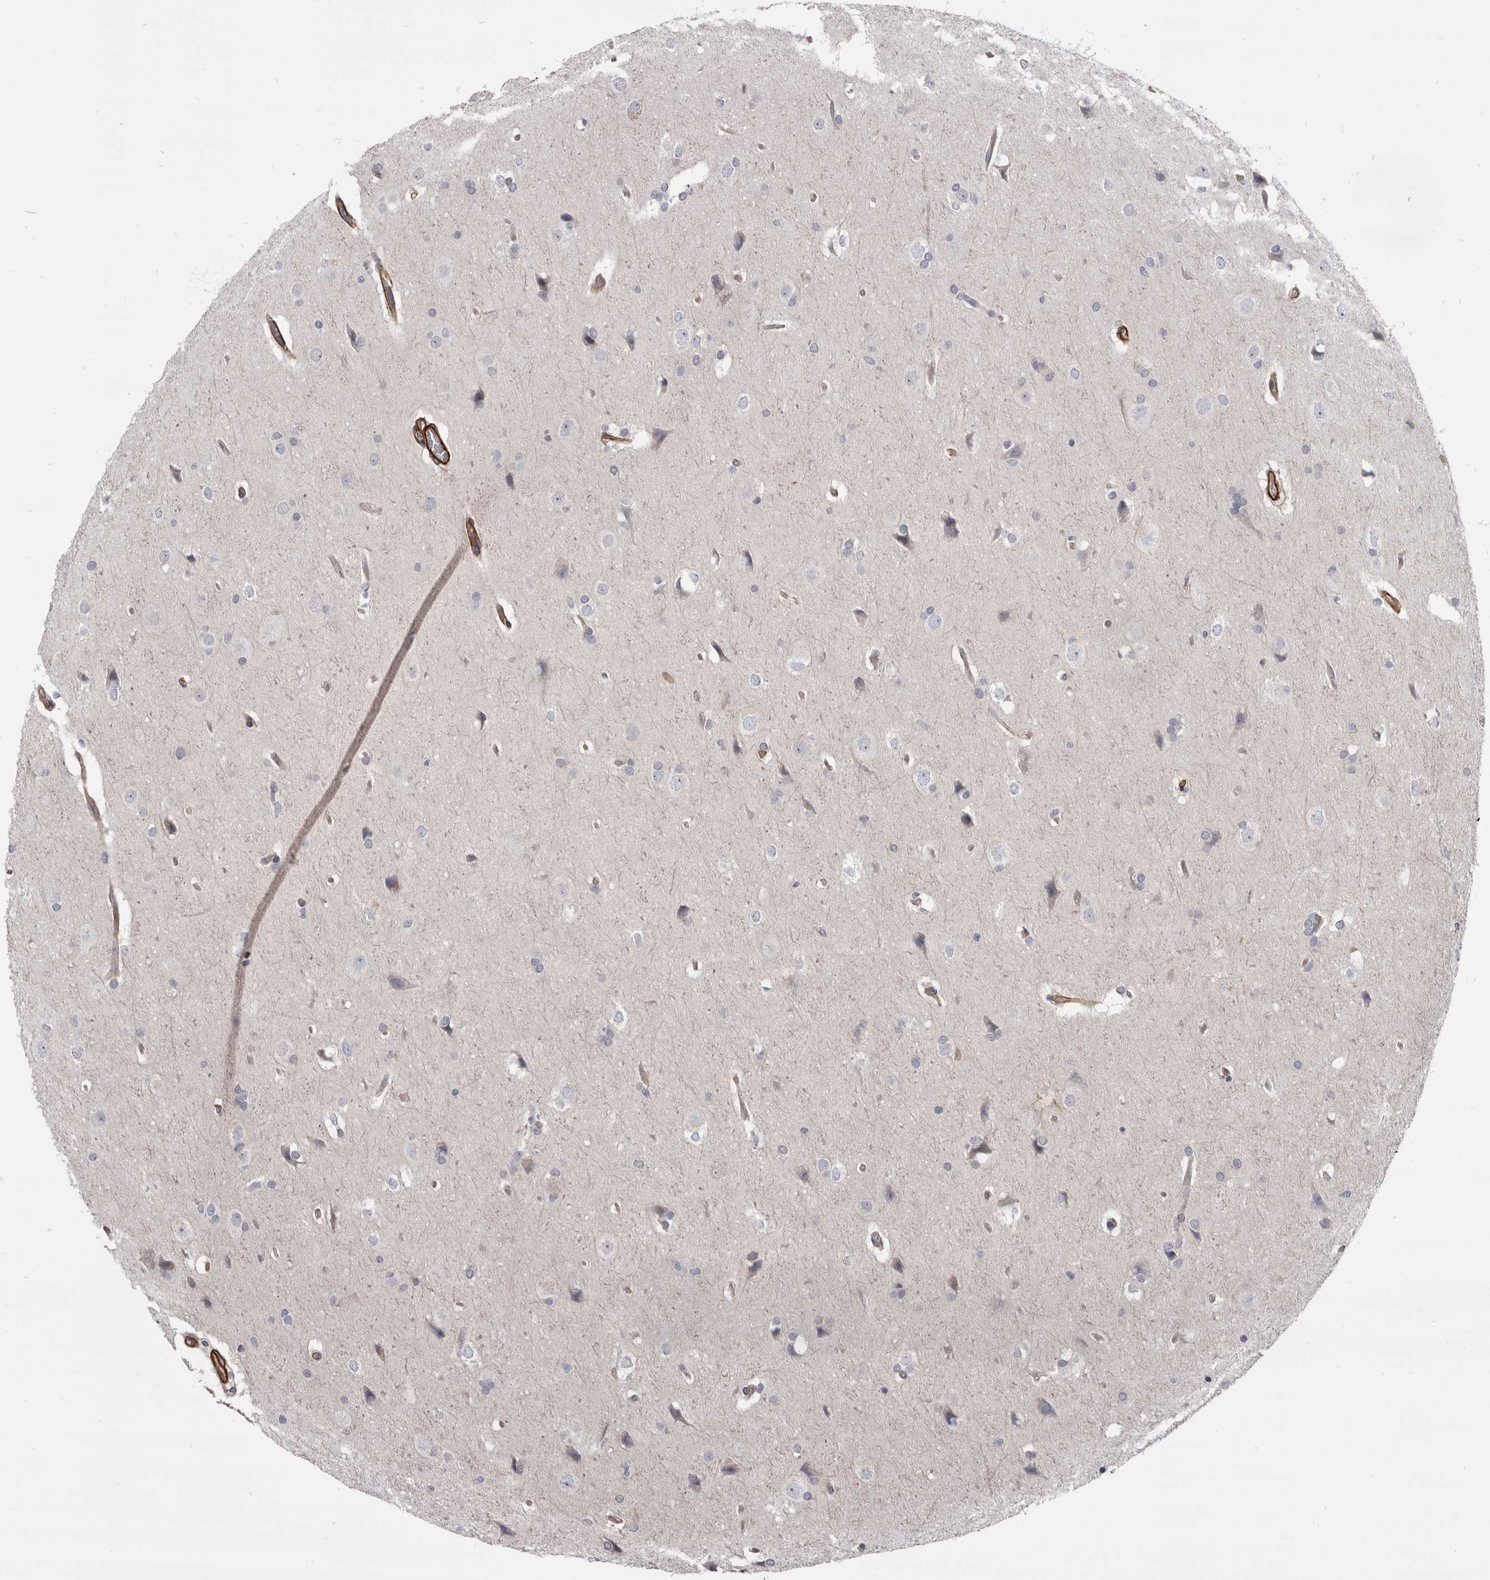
{"staining": {"intensity": "negative", "quantity": "none", "location": "none"}, "tissue": "glioma", "cell_type": "Tumor cells", "image_type": "cancer", "snomed": [{"axis": "morphology", "description": "Glioma, malignant, Low grade"}, {"axis": "topography", "description": "Brain"}], "caption": "A micrograph of low-grade glioma (malignant) stained for a protein demonstrates no brown staining in tumor cells.", "gene": "CGN", "patient": {"sex": "female", "age": 37}}